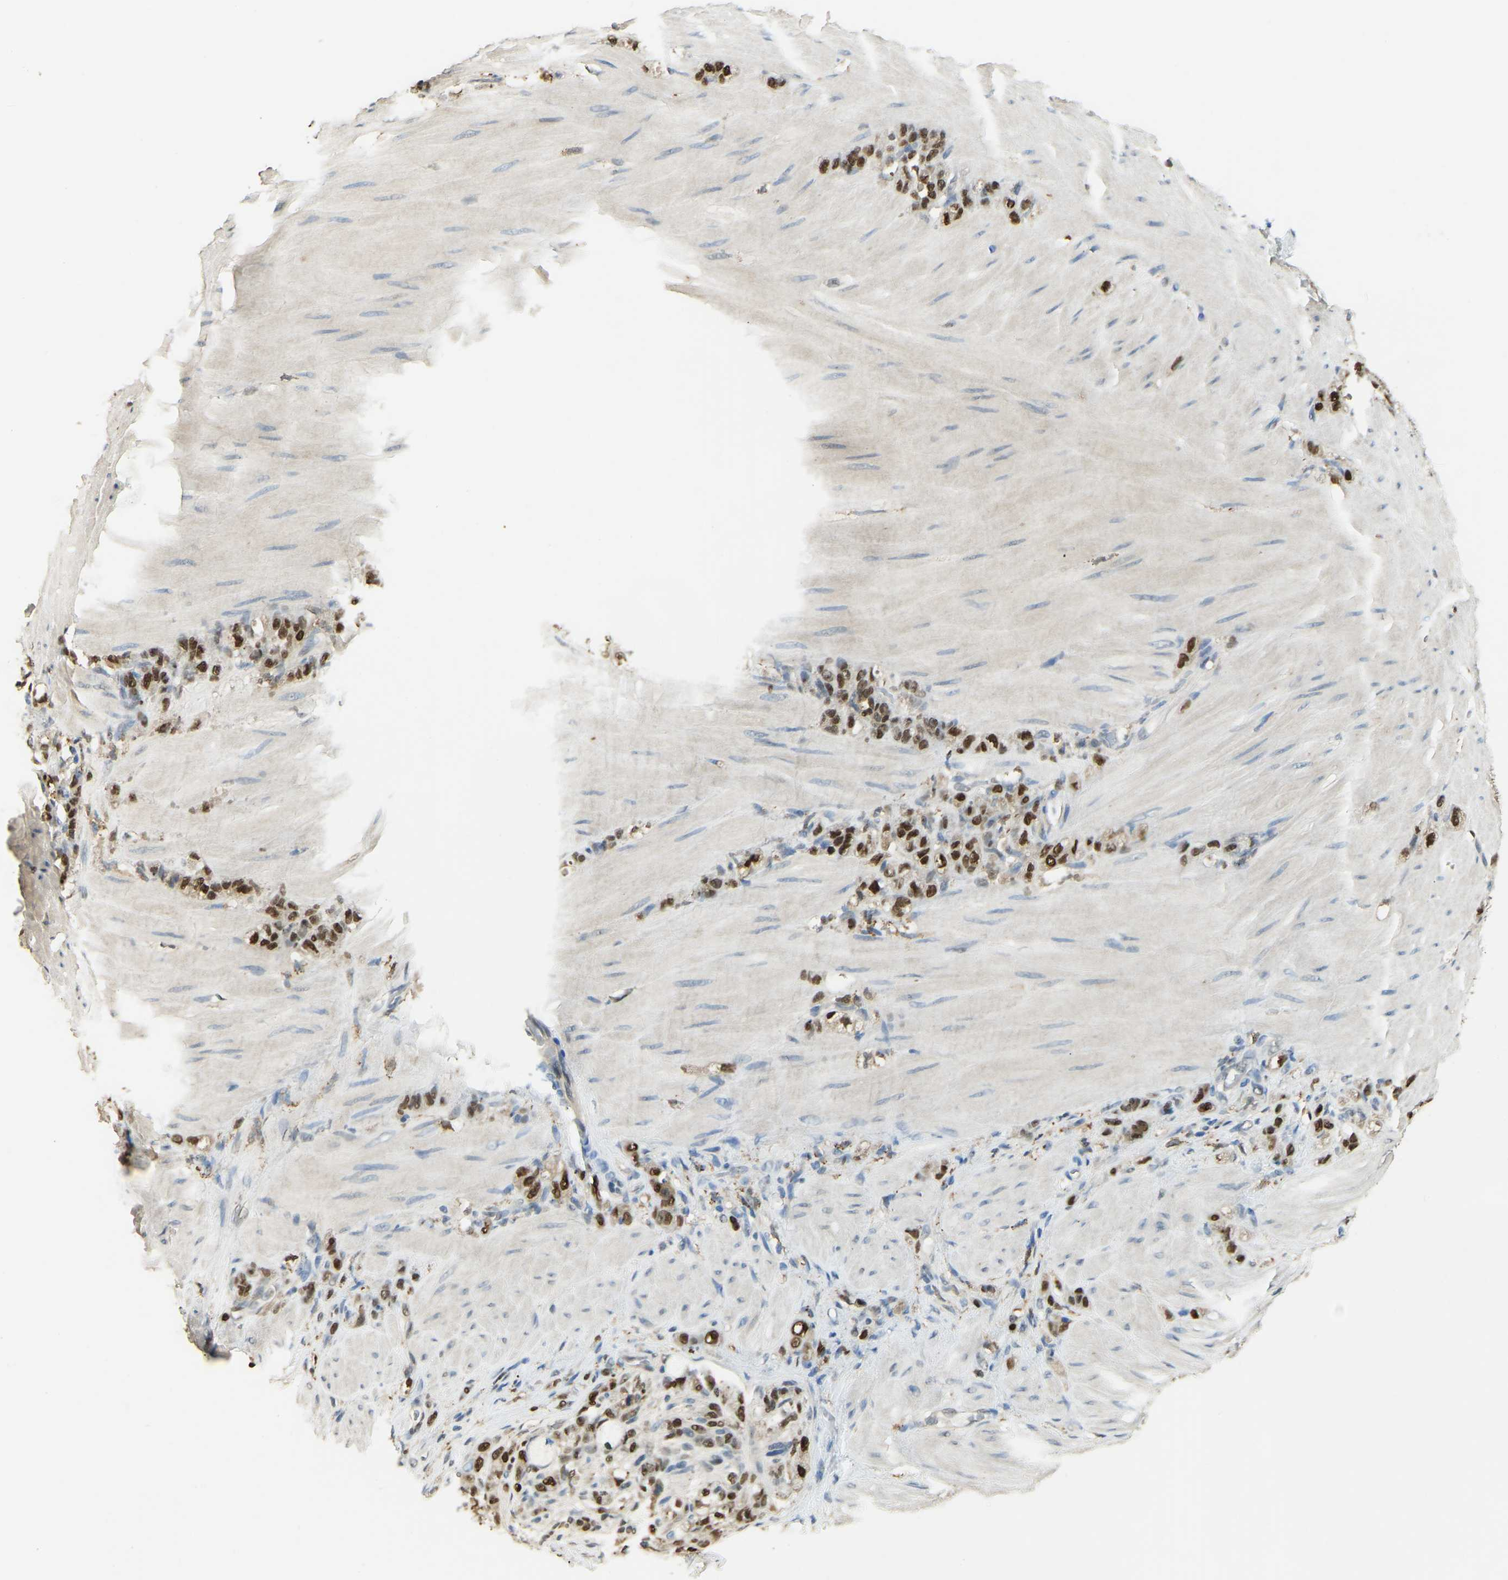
{"staining": {"intensity": "strong", "quantity": ">75%", "location": "cytoplasmic/membranous,nuclear"}, "tissue": "stomach cancer", "cell_type": "Tumor cells", "image_type": "cancer", "snomed": [{"axis": "morphology", "description": "Normal tissue, NOS"}, {"axis": "morphology", "description": "Adenocarcinoma, NOS"}, {"axis": "topography", "description": "Stomach"}], "caption": "Human adenocarcinoma (stomach) stained with a brown dye exhibits strong cytoplasmic/membranous and nuclear positive staining in about >75% of tumor cells.", "gene": "NANS", "patient": {"sex": "male", "age": 82}}